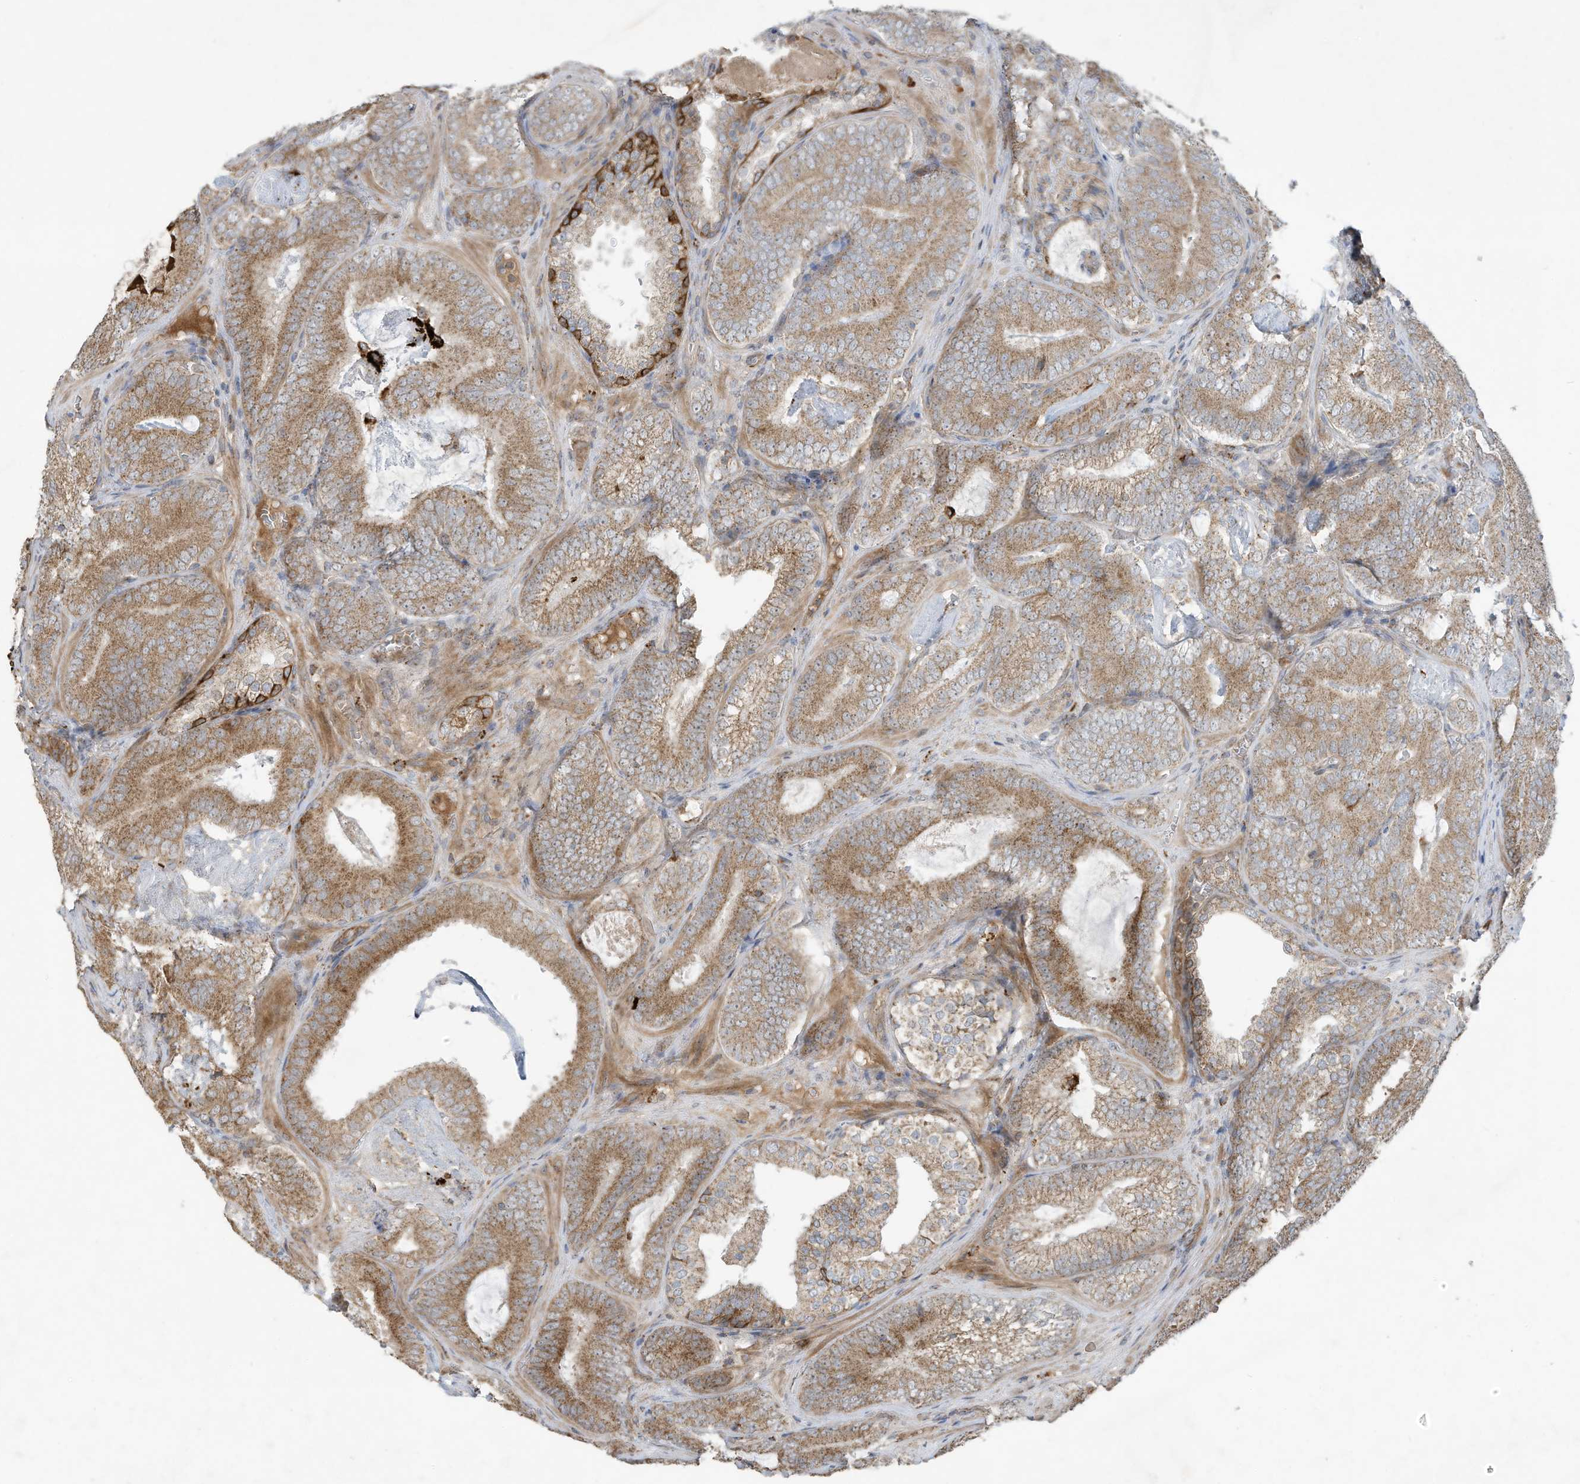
{"staining": {"intensity": "moderate", "quantity": ">75%", "location": "cytoplasmic/membranous"}, "tissue": "prostate cancer", "cell_type": "Tumor cells", "image_type": "cancer", "snomed": [{"axis": "morphology", "description": "Adenocarcinoma, High grade"}, {"axis": "topography", "description": "Prostate"}], "caption": "Moderate cytoplasmic/membranous positivity for a protein is present in approximately >75% of tumor cells of prostate high-grade adenocarcinoma using immunohistochemistry.", "gene": "C2orf74", "patient": {"sex": "male", "age": 66}}